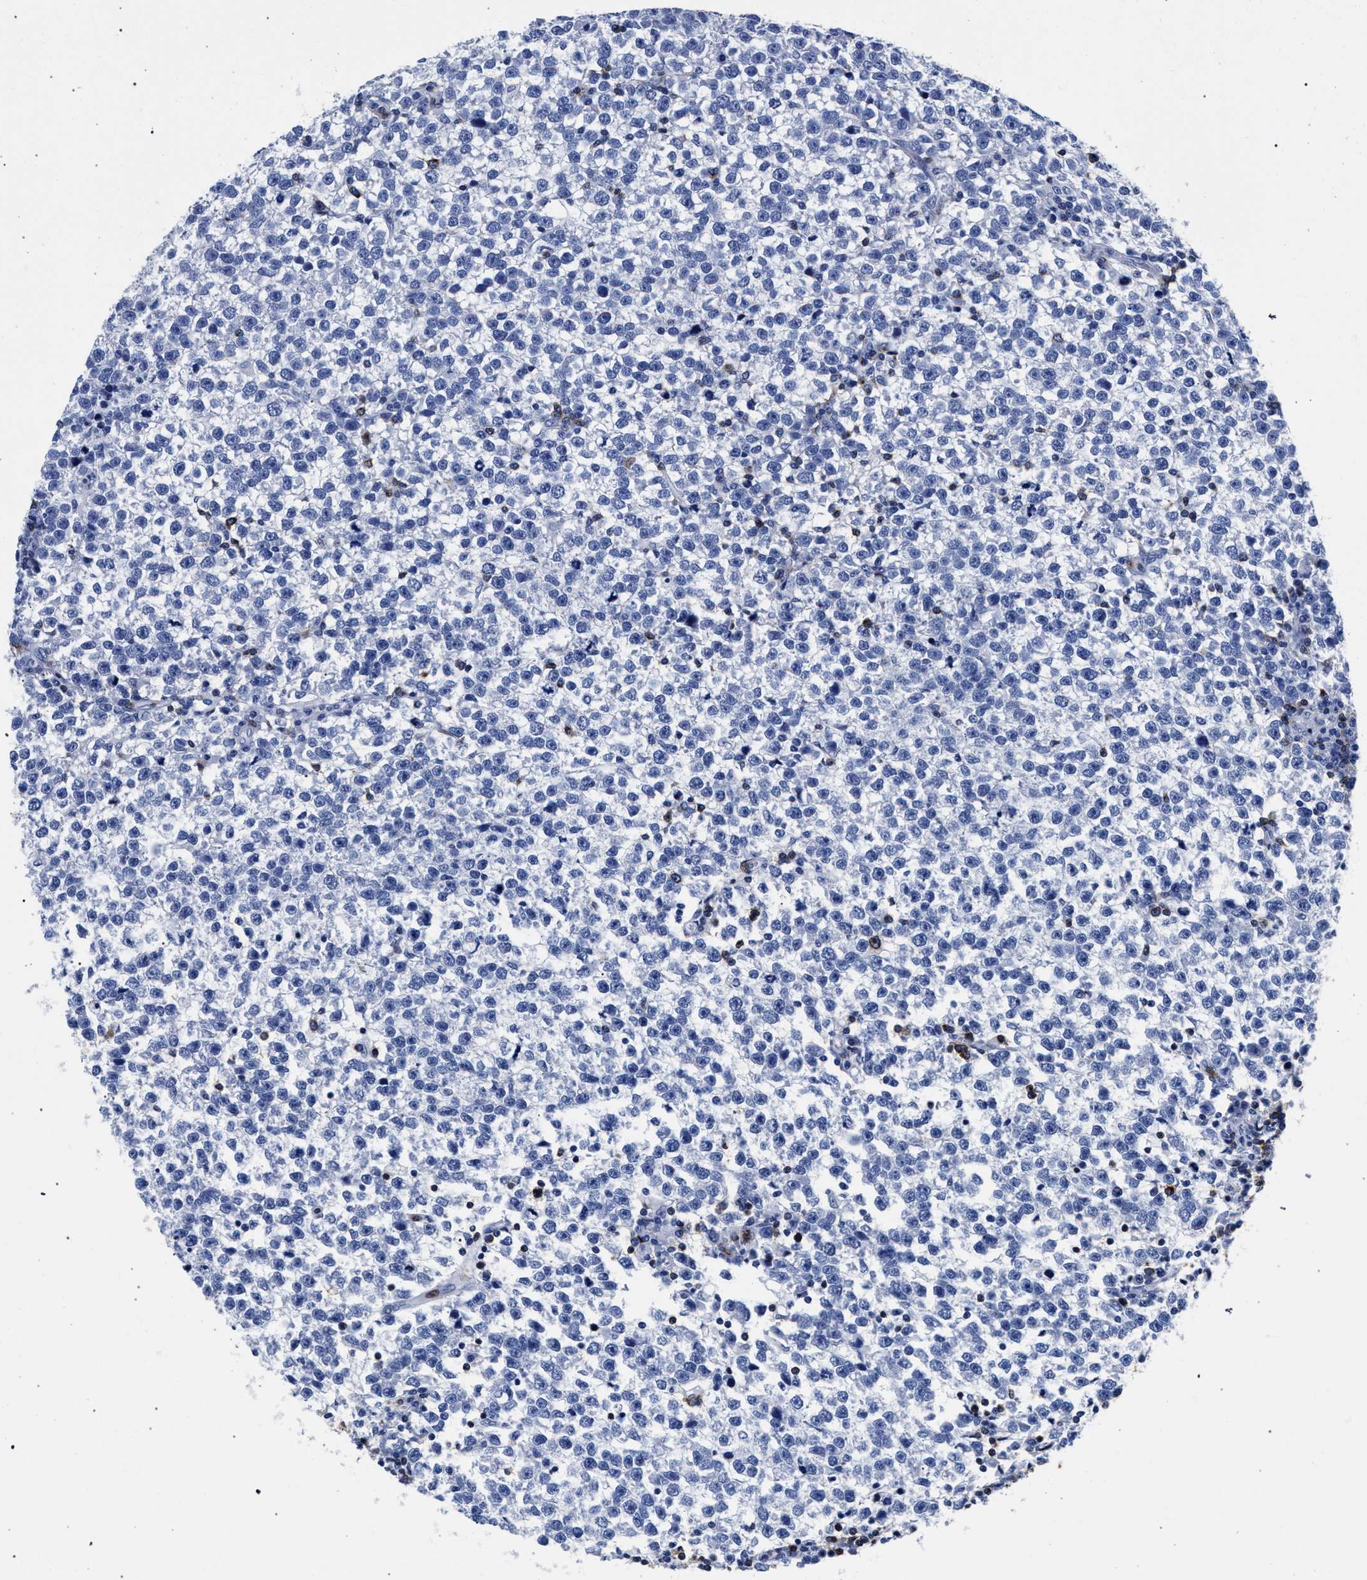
{"staining": {"intensity": "negative", "quantity": "none", "location": "none"}, "tissue": "testis cancer", "cell_type": "Tumor cells", "image_type": "cancer", "snomed": [{"axis": "morphology", "description": "Normal tissue, NOS"}, {"axis": "morphology", "description": "Seminoma, NOS"}, {"axis": "topography", "description": "Testis"}], "caption": "This is an immunohistochemistry (IHC) photomicrograph of human testis cancer (seminoma). There is no staining in tumor cells.", "gene": "KLRK1", "patient": {"sex": "male", "age": 43}}